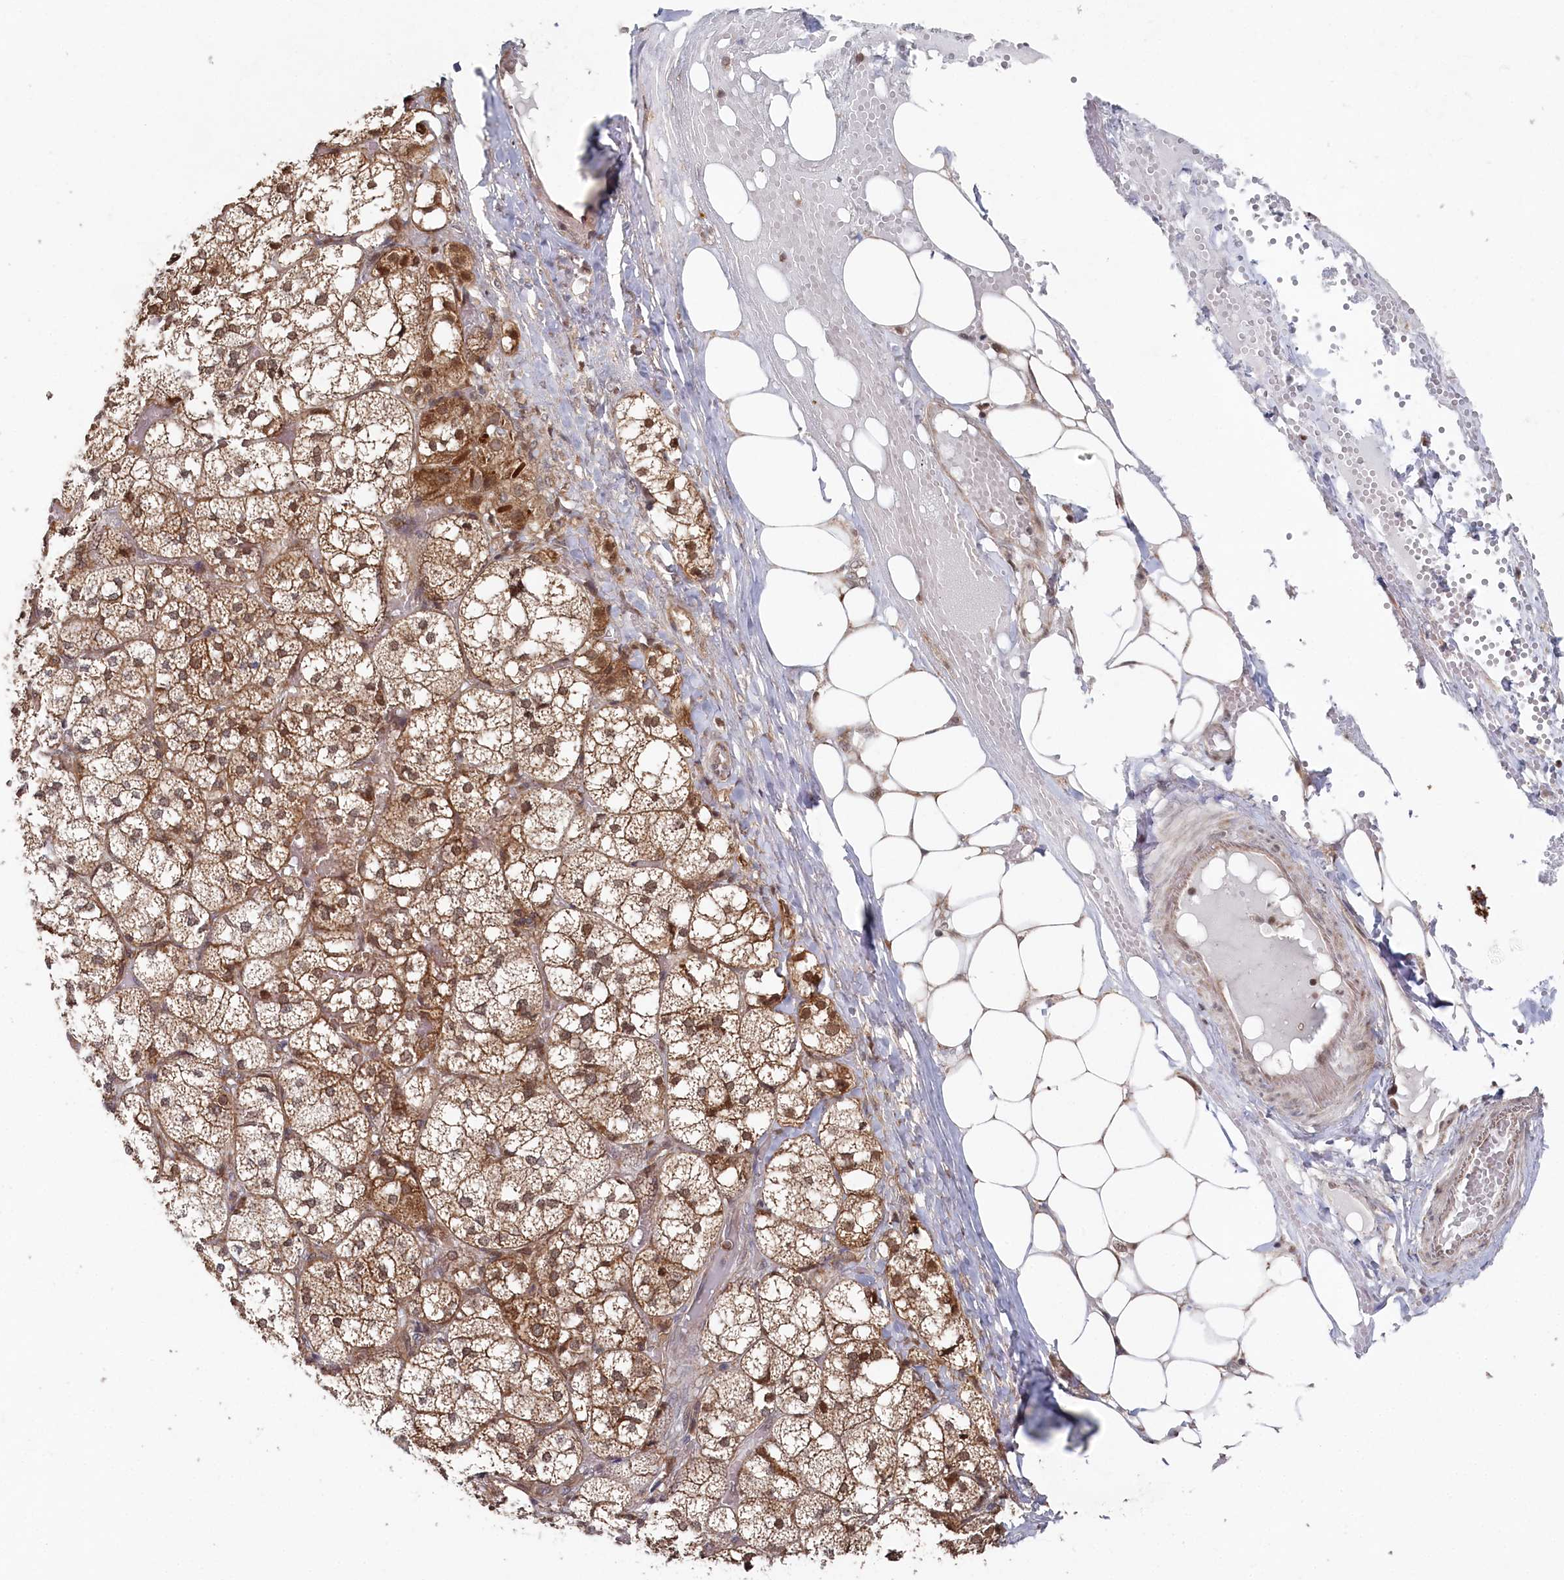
{"staining": {"intensity": "strong", "quantity": "25%-75%", "location": "cytoplasmic/membranous"}, "tissue": "adrenal gland", "cell_type": "Glandular cells", "image_type": "normal", "snomed": [{"axis": "morphology", "description": "Normal tissue, NOS"}, {"axis": "topography", "description": "Adrenal gland"}], "caption": "Immunohistochemical staining of unremarkable human adrenal gland reveals high levels of strong cytoplasmic/membranous positivity in approximately 25%-75% of glandular cells.", "gene": "WAPL", "patient": {"sex": "female", "age": 61}}